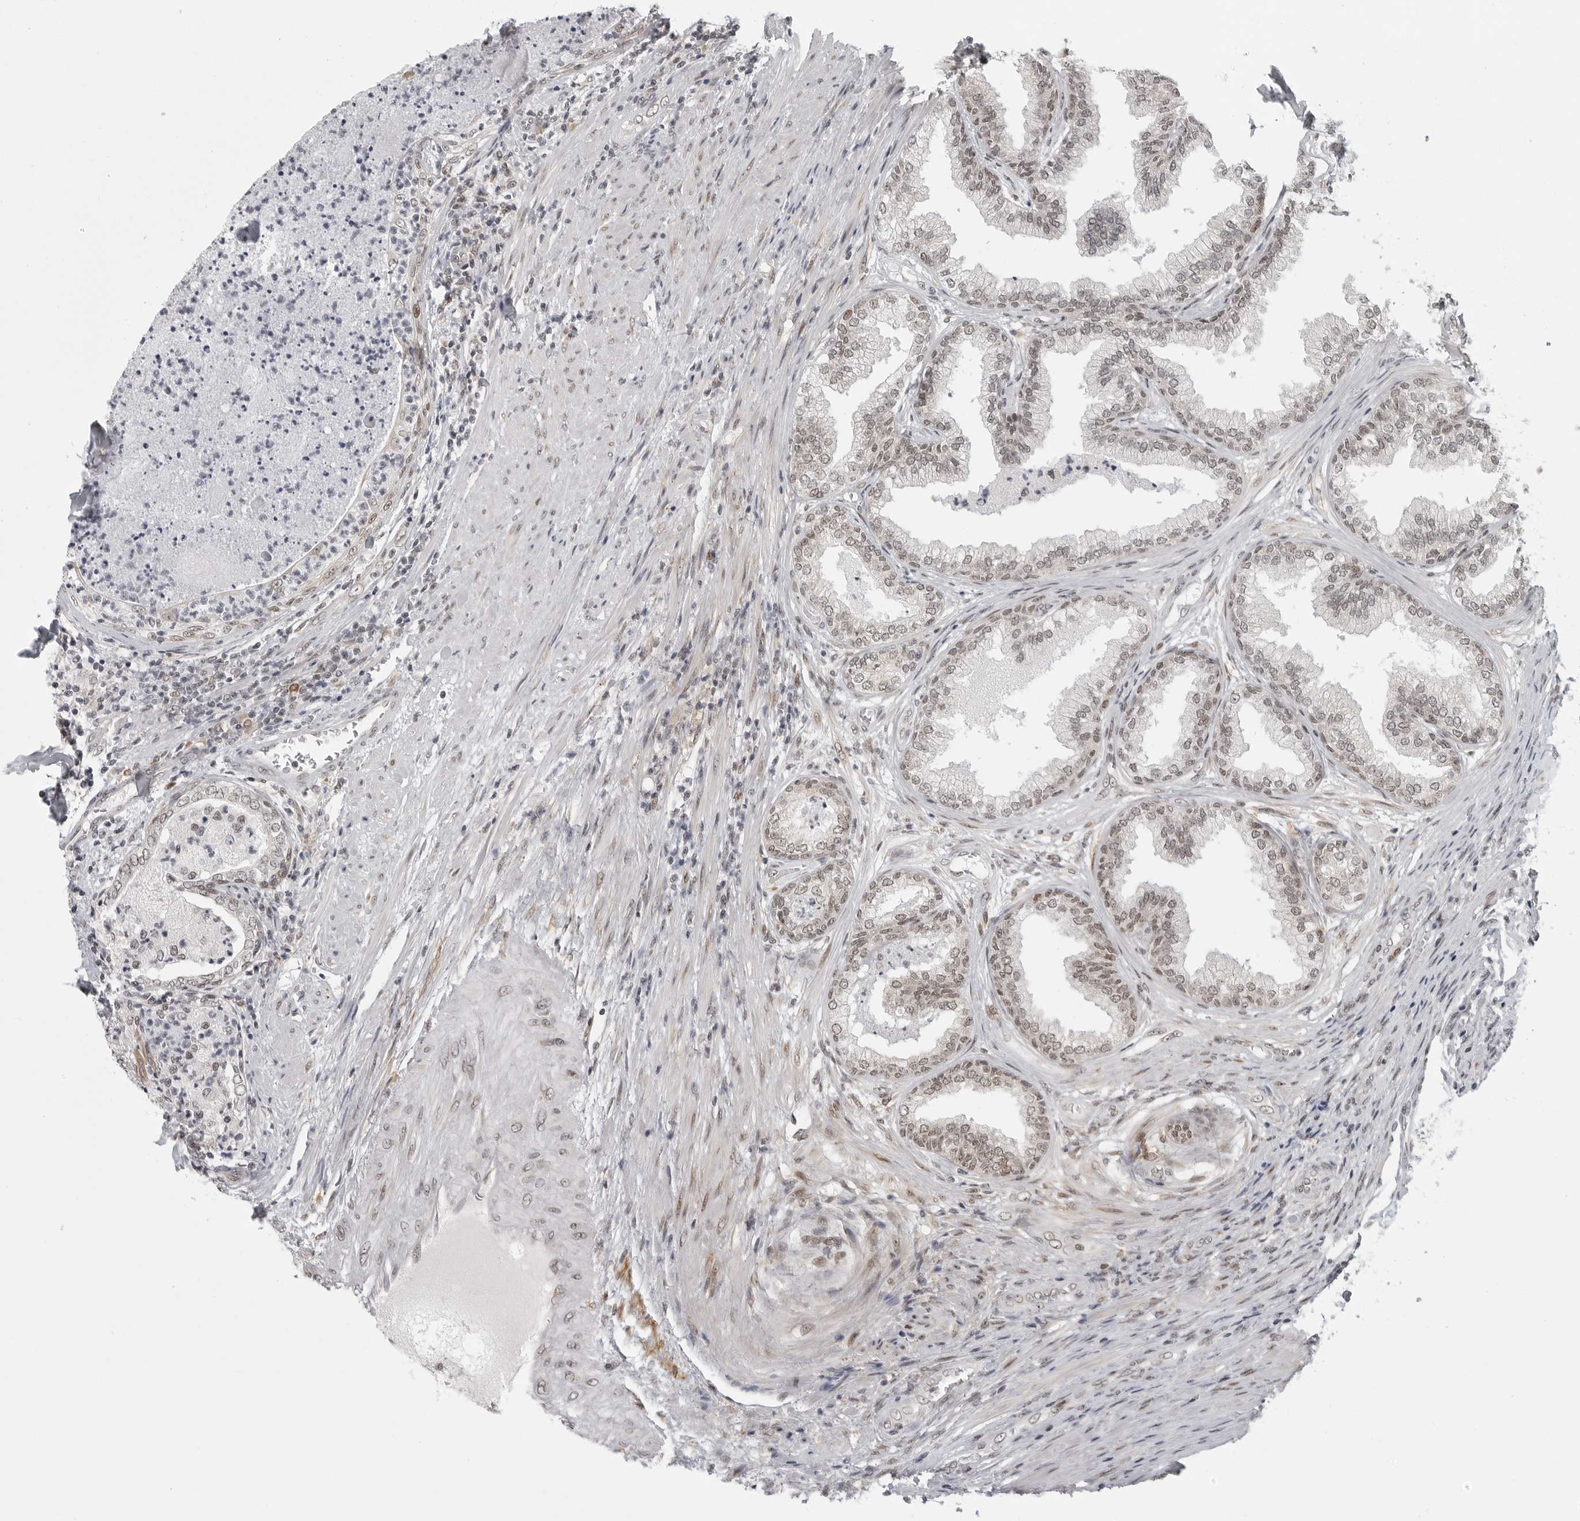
{"staining": {"intensity": "weak", "quantity": "25%-75%", "location": "nuclear"}, "tissue": "prostate", "cell_type": "Glandular cells", "image_type": "normal", "snomed": [{"axis": "morphology", "description": "Normal tissue, NOS"}, {"axis": "topography", "description": "Prostate"}], "caption": "IHC (DAB (3,3'-diaminobenzidine)) staining of normal prostate demonstrates weak nuclear protein positivity in approximately 25%-75% of glandular cells.", "gene": "PRDM10", "patient": {"sex": "male", "age": 76}}